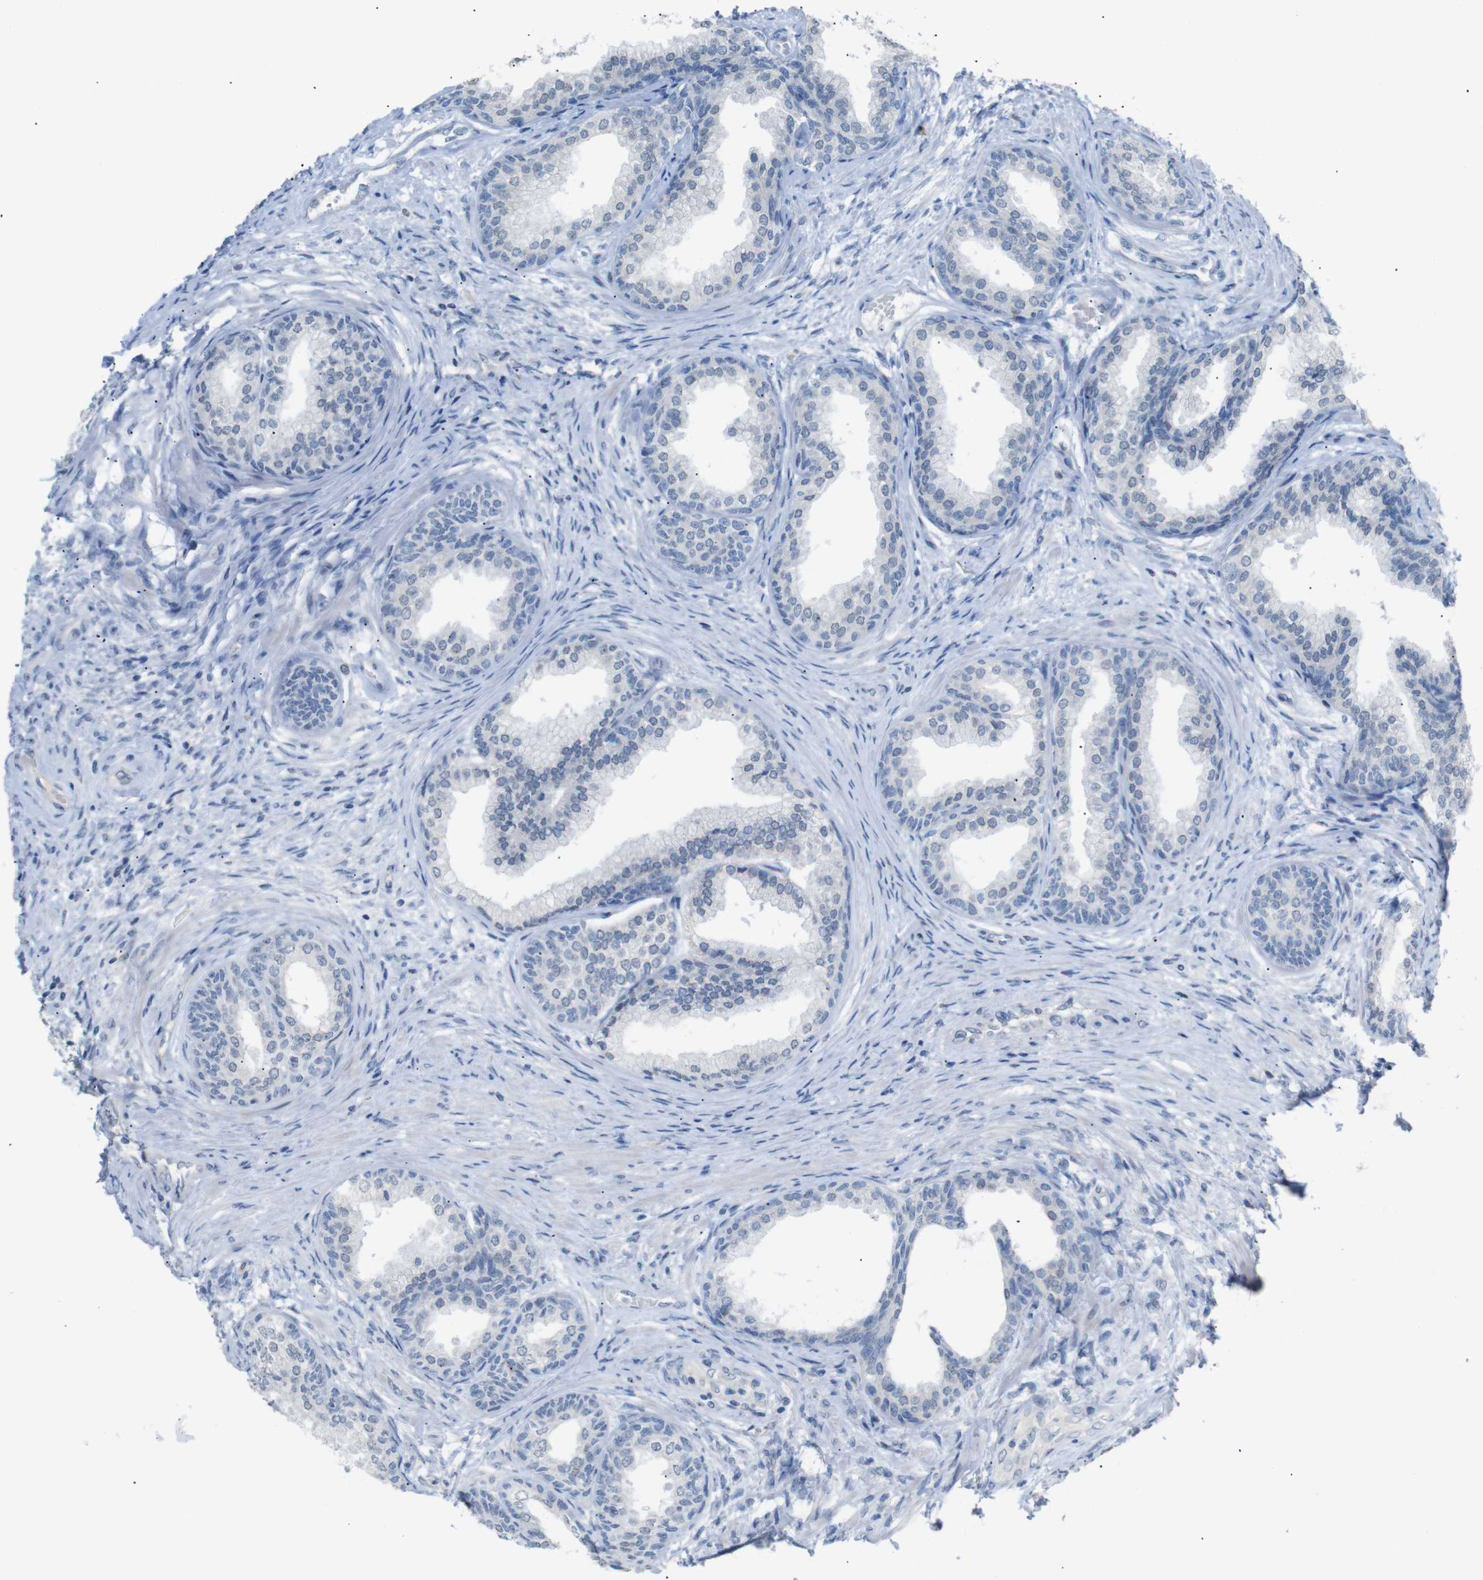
{"staining": {"intensity": "negative", "quantity": "none", "location": "none"}, "tissue": "prostate", "cell_type": "Glandular cells", "image_type": "normal", "snomed": [{"axis": "morphology", "description": "Normal tissue, NOS"}, {"axis": "topography", "description": "Prostate"}], "caption": "This is an immunohistochemistry (IHC) image of unremarkable prostate. There is no staining in glandular cells.", "gene": "CHRM5", "patient": {"sex": "male", "age": 76}}